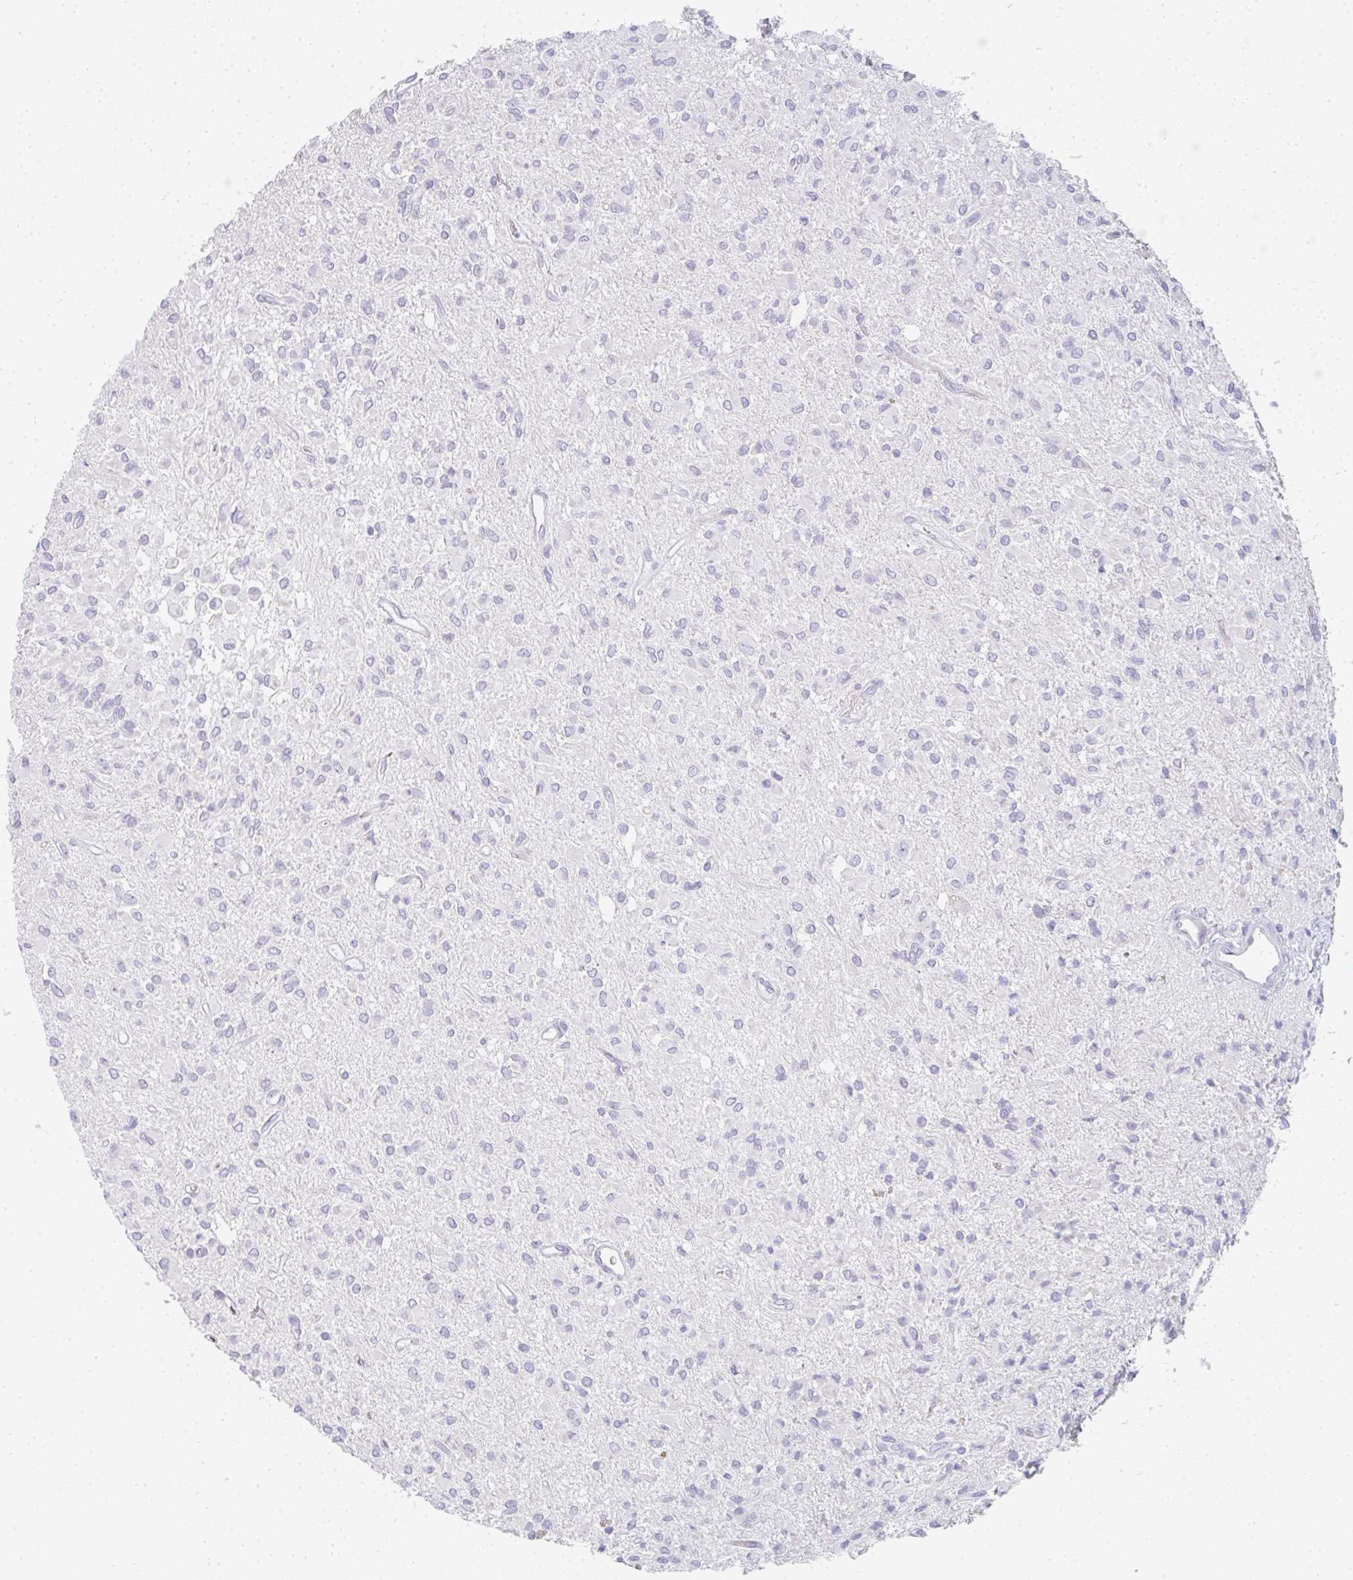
{"staining": {"intensity": "negative", "quantity": "none", "location": "none"}, "tissue": "glioma", "cell_type": "Tumor cells", "image_type": "cancer", "snomed": [{"axis": "morphology", "description": "Glioma, malignant, Low grade"}, {"axis": "topography", "description": "Brain"}], "caption": "An image of low-grade glioma (malignant) stained for a protein reveals no brown staining in tumor cells. (Stains: DAB (3,3'-diaminobenzidine) immunohistochemistry (IHC) with hematoxylin counter stain, Microscopy: brightfield microscopy at high magnification).", "gene": "NEU2", "patient": {"sex": "female", "age": 33}}